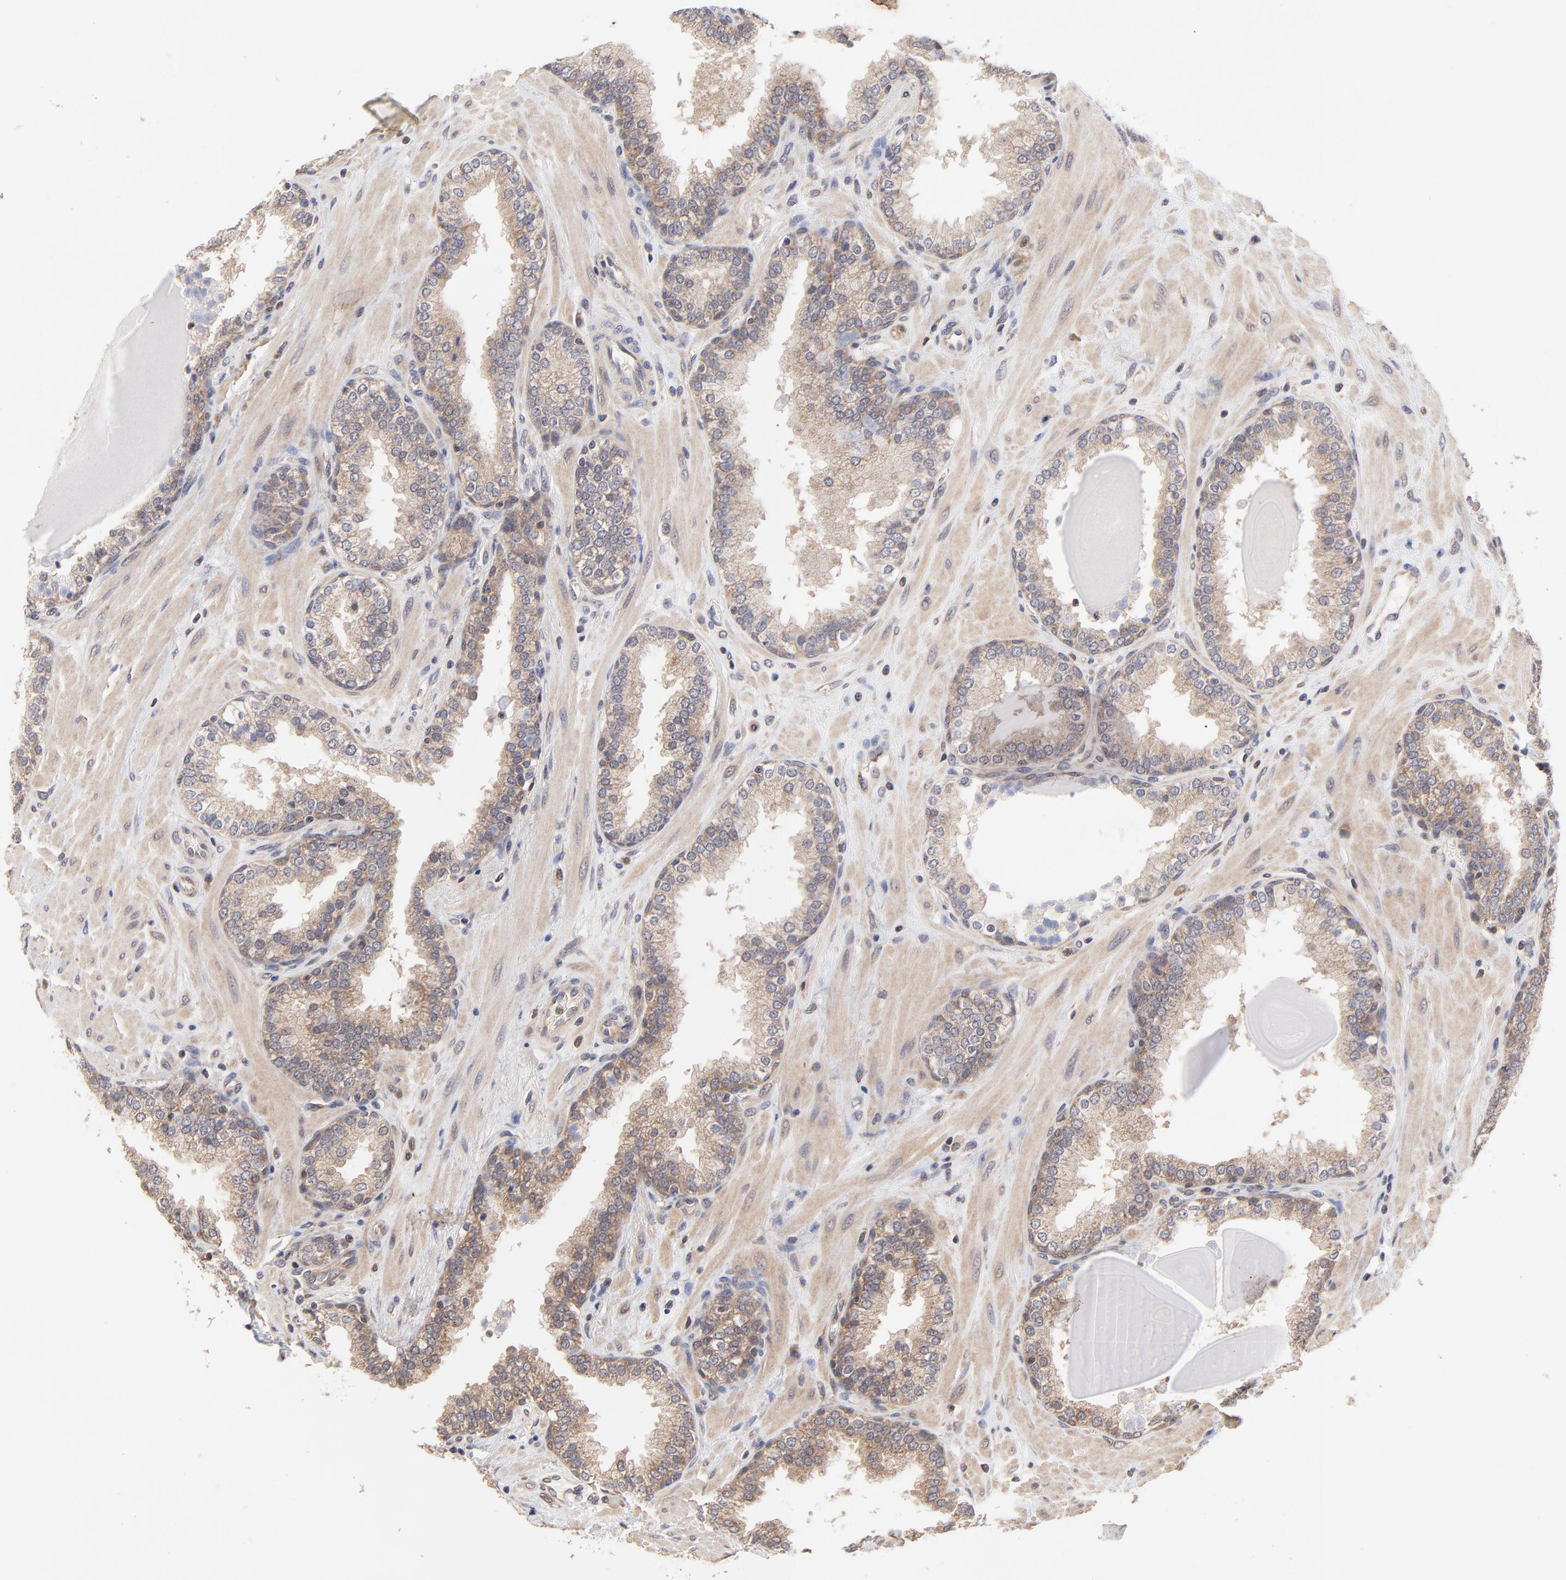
{"staining": {"intensity": "weak", "quantity": ">75%", "location": "cytoplasmic/membranous"}, "tissue": "prostate", "cell_type": "Glandular cells", "image_type": "normal", "snomed": [{"axis": "morphology", "description": "Normal tissue, NOS"}, {"axis": "topography", "description": "Prostate"}], "caption": "The image displays staining of normal prostate, revealing weak cytoplasmic/membranous protein expression (brown color) within glandular cells.", "gene": "PCMT1", "patient": {"sex": "male", "age": 51}}